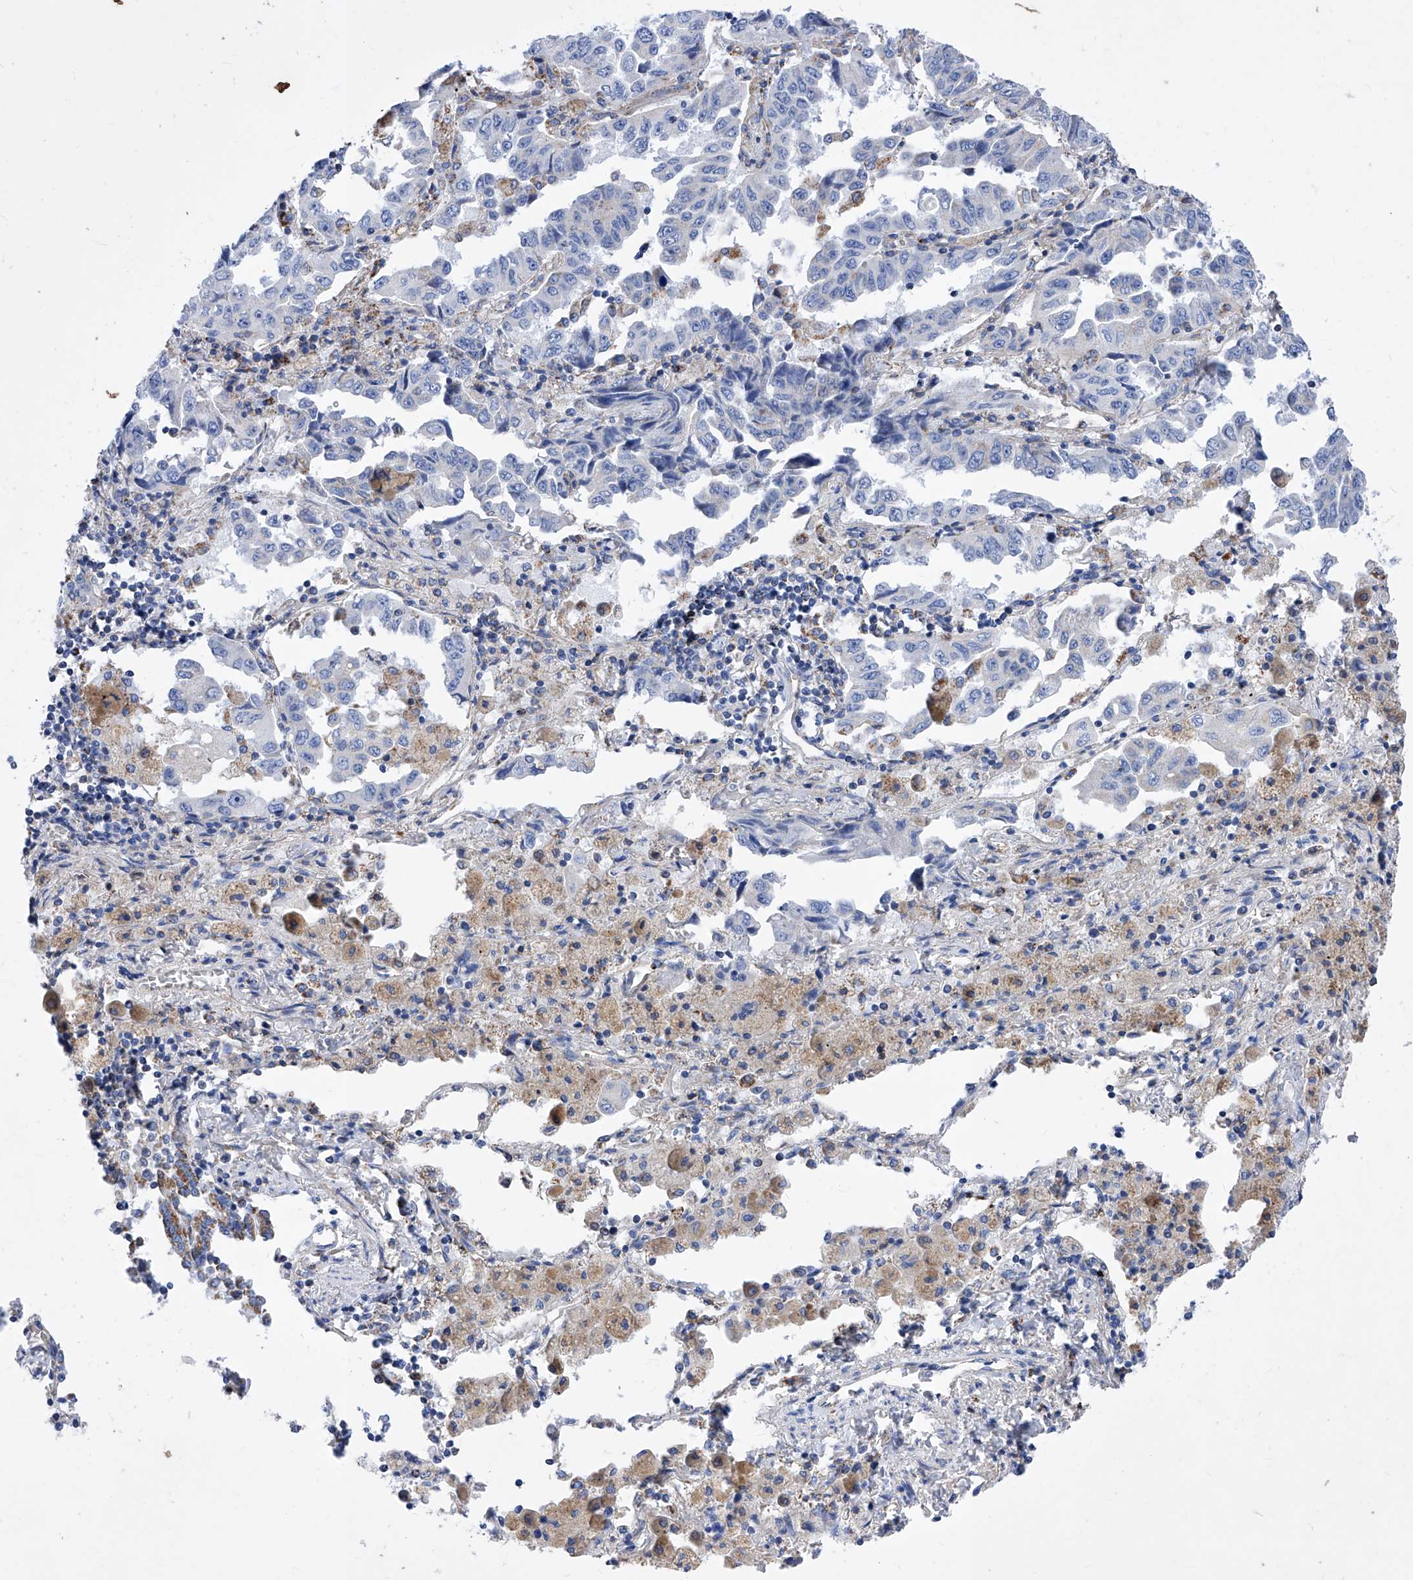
{"staining": {"intensity": "negative", "quantity": "none", "location": "none"}, "tissue": "lung cancer", "cell_type": "Tumor cells", "image_type": "cancer", "snomed": [{"axis": "morphology", "description": "Adenocarcinoma, NOS"}, {"axis": "topography", "description": "Lung"}], "caption": "A high-resolution micrograph shows IHC staining of lung cancer, which reveals no significant positivity in tumor cells.", "gene": "HRNR", "patient": {"sex": "female", "age": 51}}